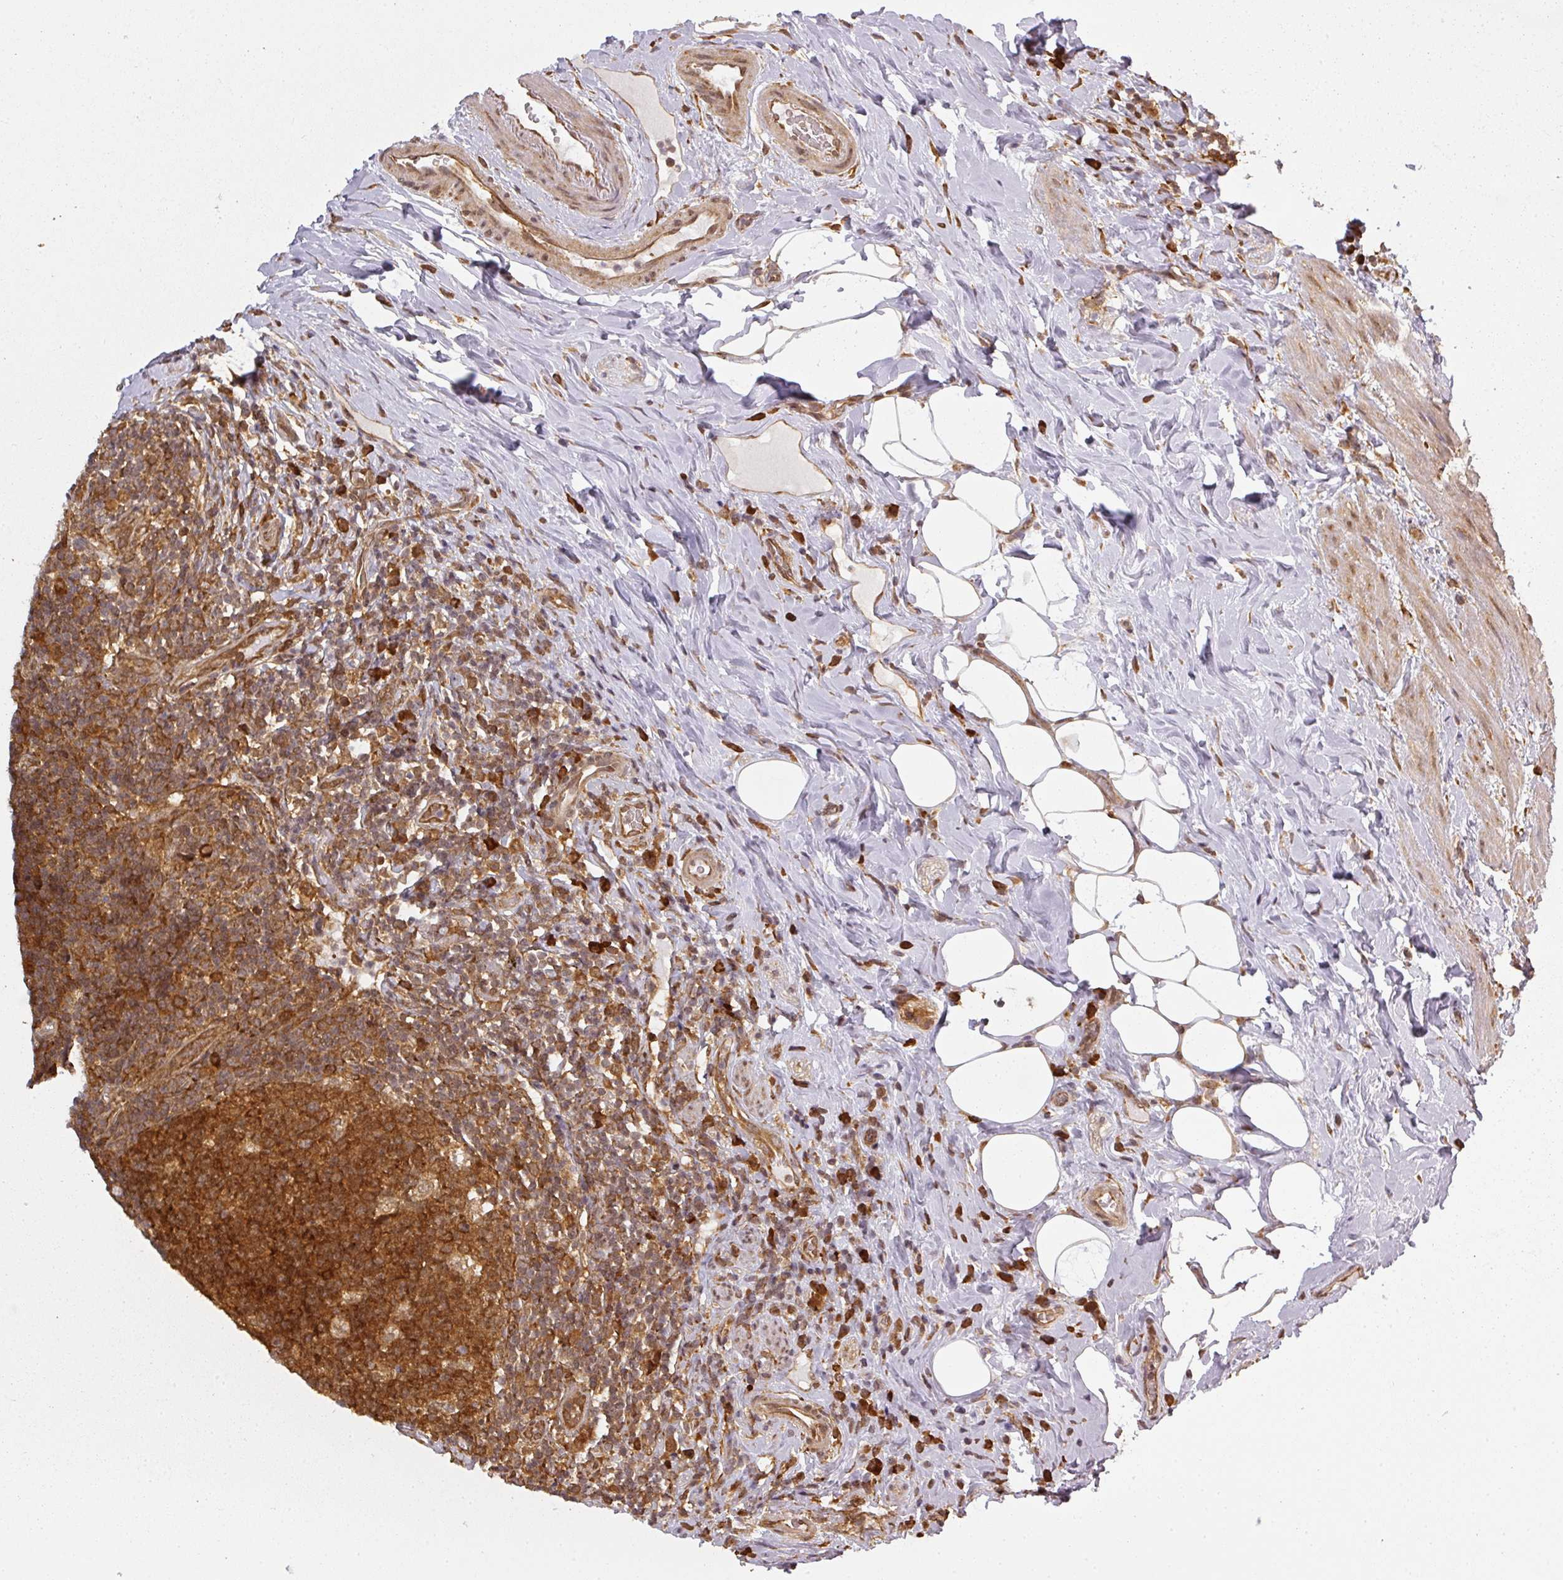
{"staining": {"intensity": "strong", "quantity": ">75%", "location": "cytoplasmic/membranous"}, "tissue": "appendix", "cell_type": "Glandular cells", "image_type": "normal", "snomed": [{"axis": "morphology", "description": "Normal tissue, NOS"}, {"axis": "topography", "description": "Appendix"}], "caption": "Immunohistochemistry (IHC) (DAB (3,3'-diaminobenzidine)) staining of unremarkable appendix reveals strong cytoplasmic/membranous protein positivity in approximately >75% of glandular cells.", "gene": "PPP6R3", "patient": {"sex": "female", "age": 43}}